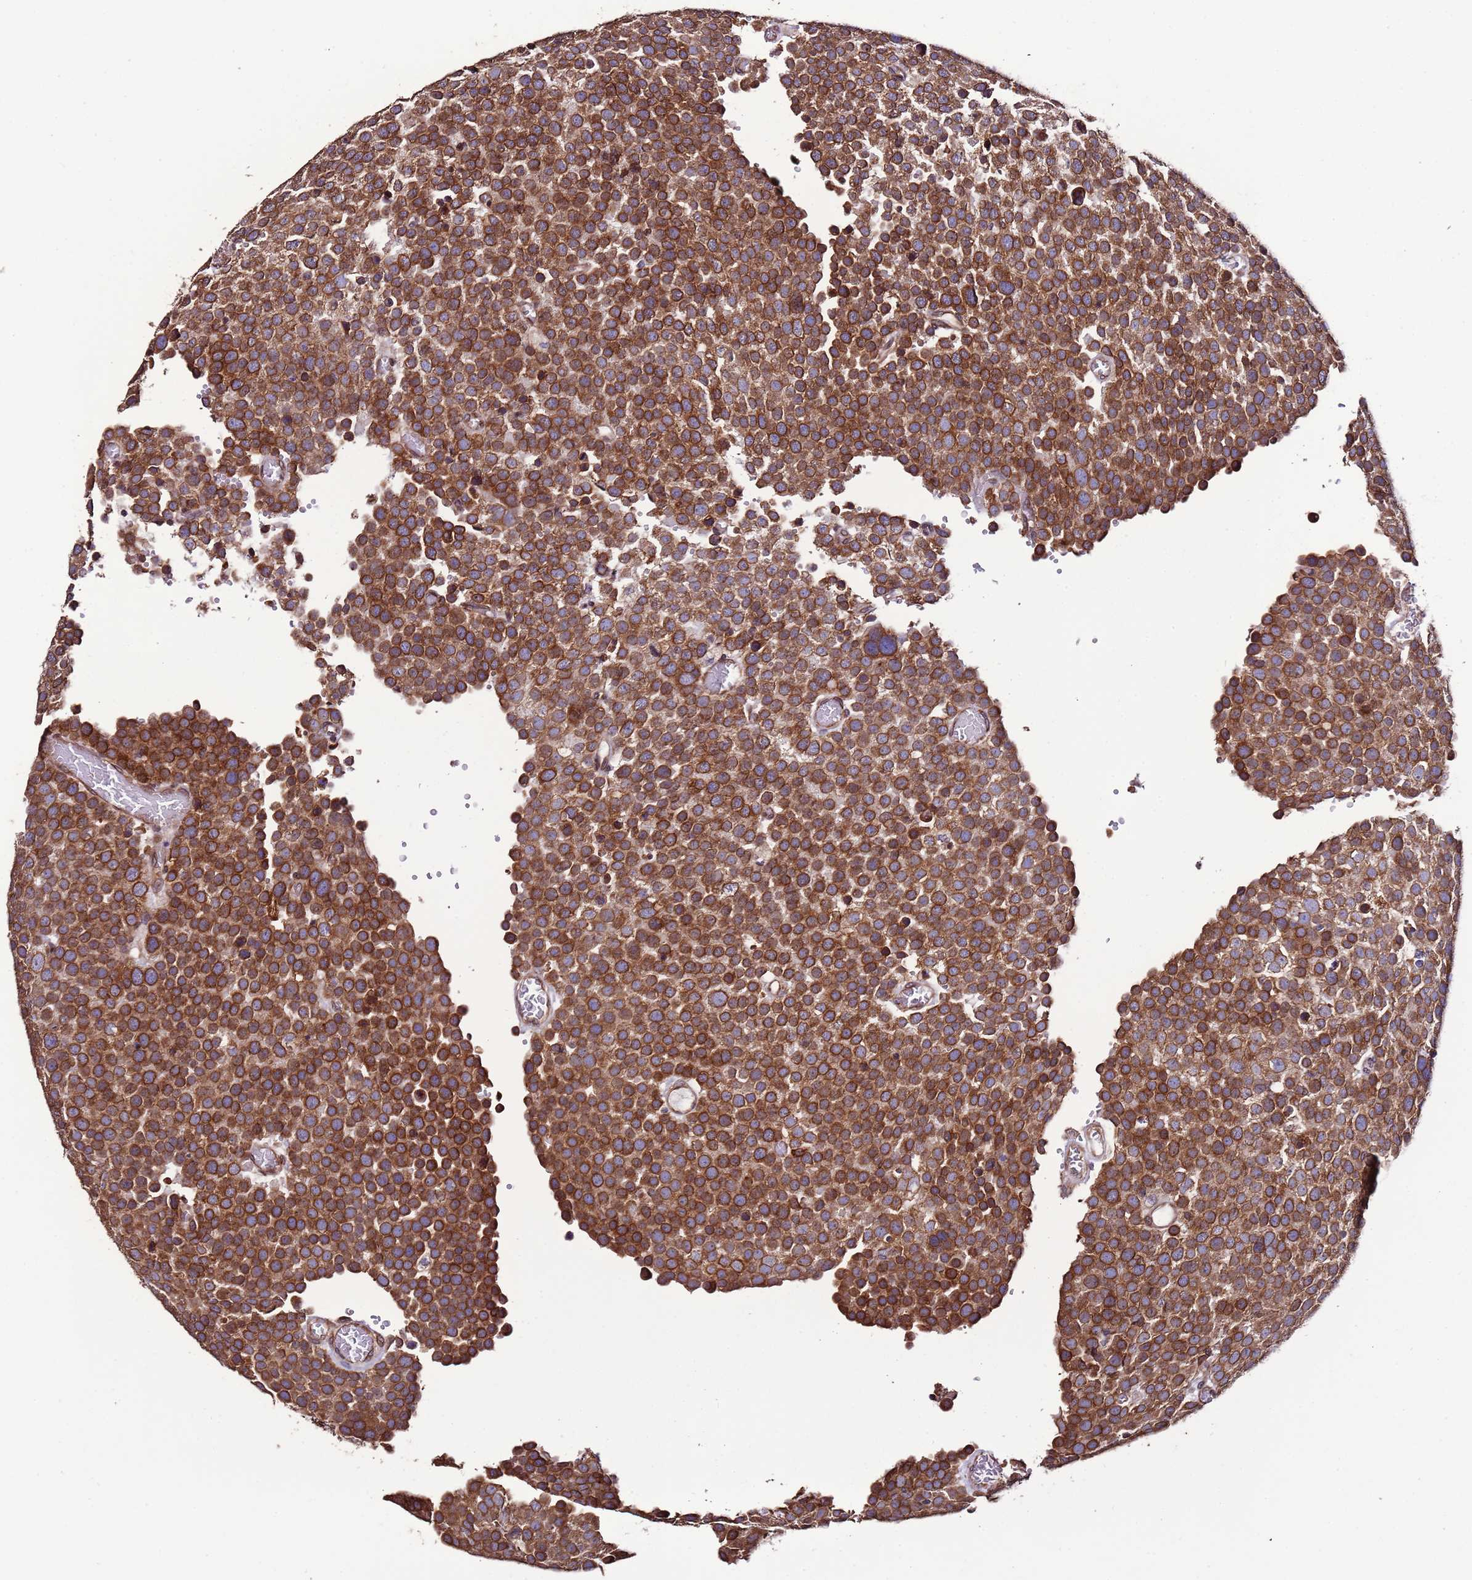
{"staining": {"intensity": "strong", "quantity": ">75%", "location": "cytoplasmic/membranous"}, "tissue": "testis cancer", "cell_type": "Tumor cells", "image_type": "cancer", "snomed": [{"axis": "morphology", "description": "Normal tissue, NOS"}, {"axis": "morphology", "description": "Seminoma, NOS"}, {"axis": "topography", "description": "Testis"}], "caption": "The image exhibits staining of testis seminoma, revealing strong cytoplasmic/membranous protein positivity (brown color) within tumor cells.", "gene": "SLC41A3", "patient": {"sex": "male", "age": 71}}